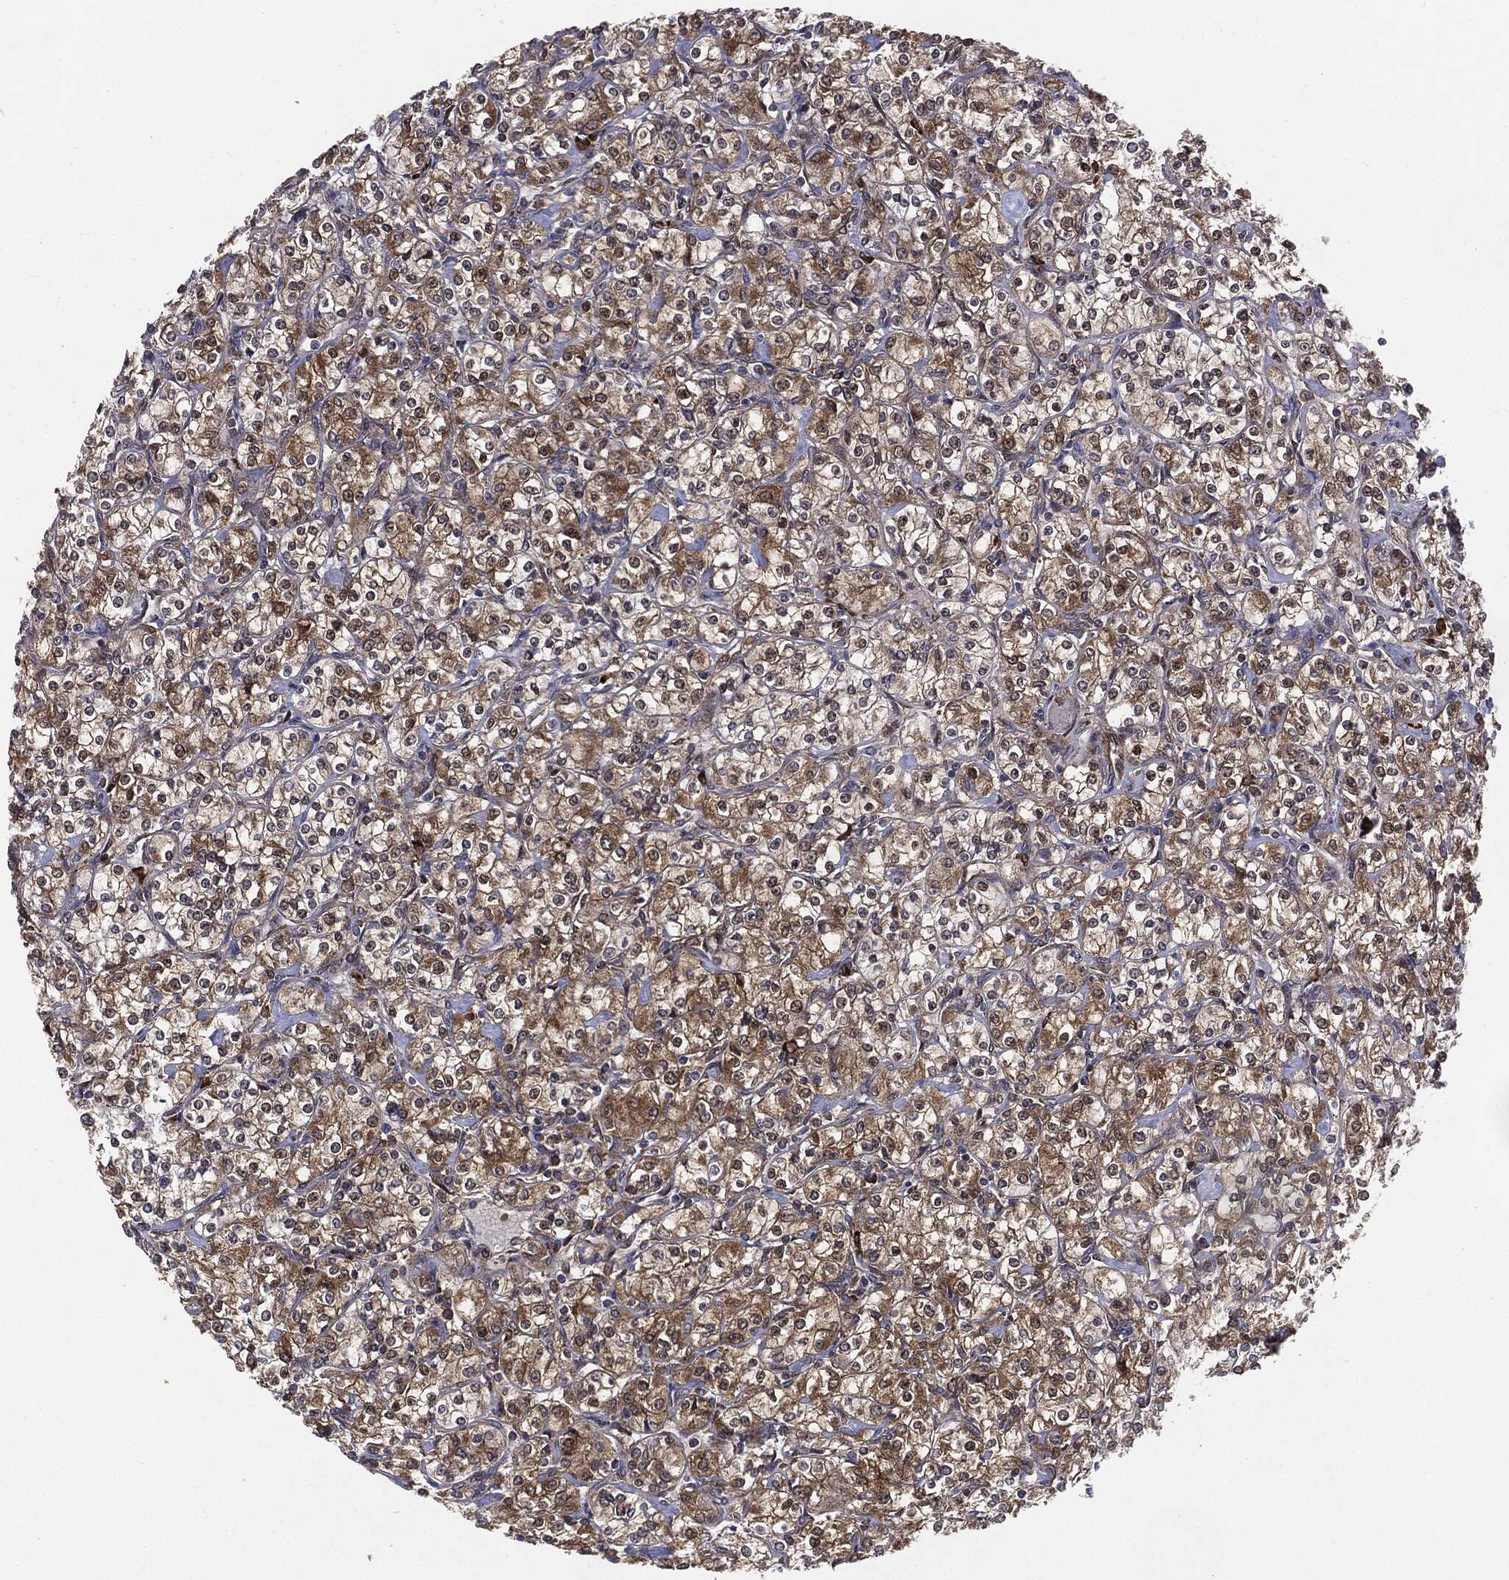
{"staining": {"intensity": "strong", "quantity": ">75%", "location": "cytoplasmic/membranous"}, "tissue": "renal cancer", "cell_type": "Tumor cells", "image_type": "cancer", "snomed": [{"axis": "morphology", "description": "Adenocarcinoma, NOS"}, {"axis": "topography", "description": "Kidney"}], "caption": "Renal cancer tissue demonstrates strong cytoplasmic/membranous staining in about >75% of tumor cells", "gene": "NME1", "patient": {"sex": "male", "age": 77}}